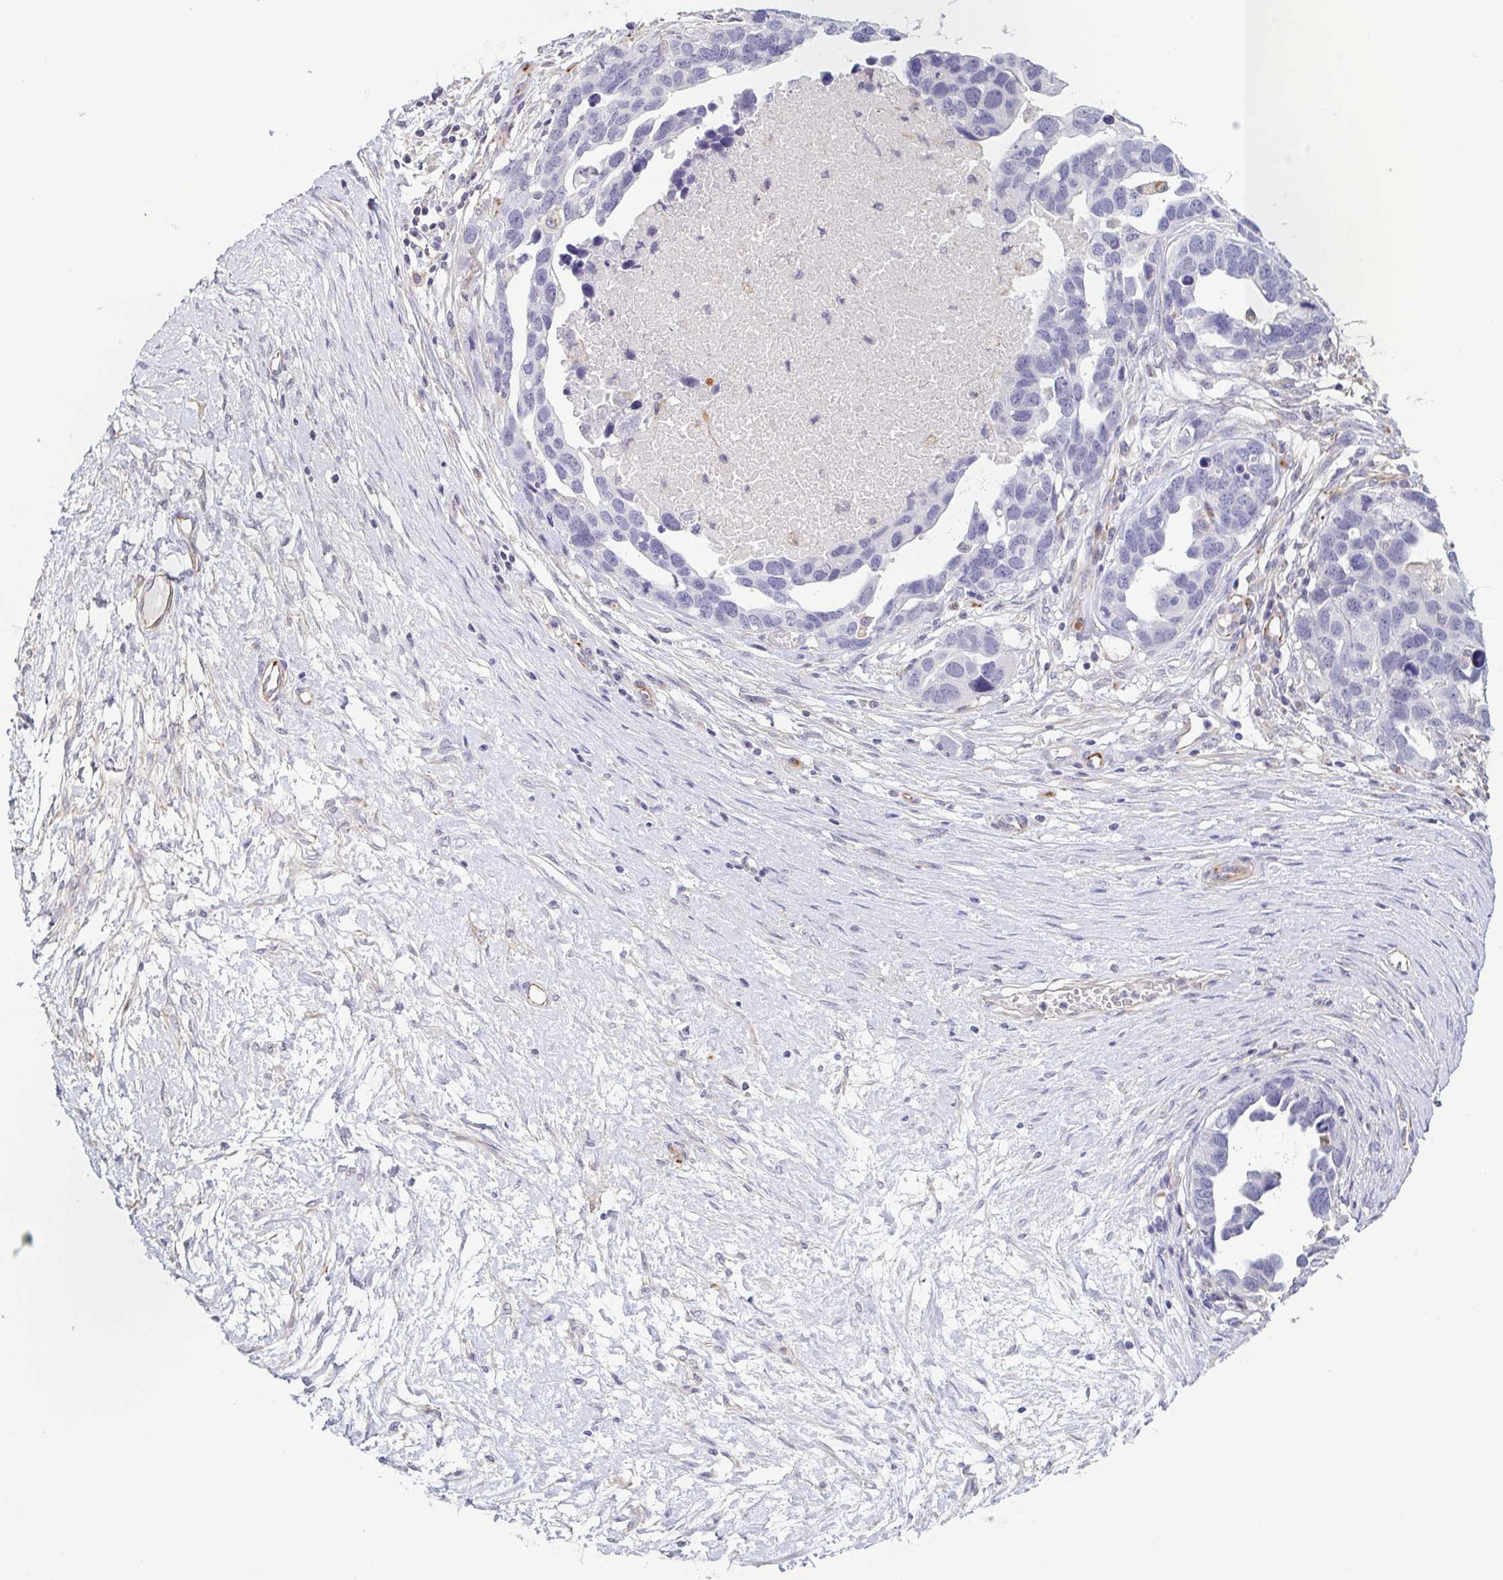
{"staining": {"intensity": "negative", "quantity": "none", "location": "none"}, "tissue": "ovarian cancer", "cell_type": "Tumor cells", "image_type": "cancer", "snomed": [{"axis": "morphology", "description": "Cystadenocarcinoma, serous, NOS"}, {"axis": "topography", "description": "Ovary"}], "caption": "Histopathology image shows no significant protein staining in tumor cells of serous cystadenocarcinoma (ovarian). (Brightfield microscopy of DAB (3,3'-diaminobenzidine) immunohistochemistry (IHC) at high magnification).", "gene": "COL17A1", "patient": {"sex": "female", "age": 54}}